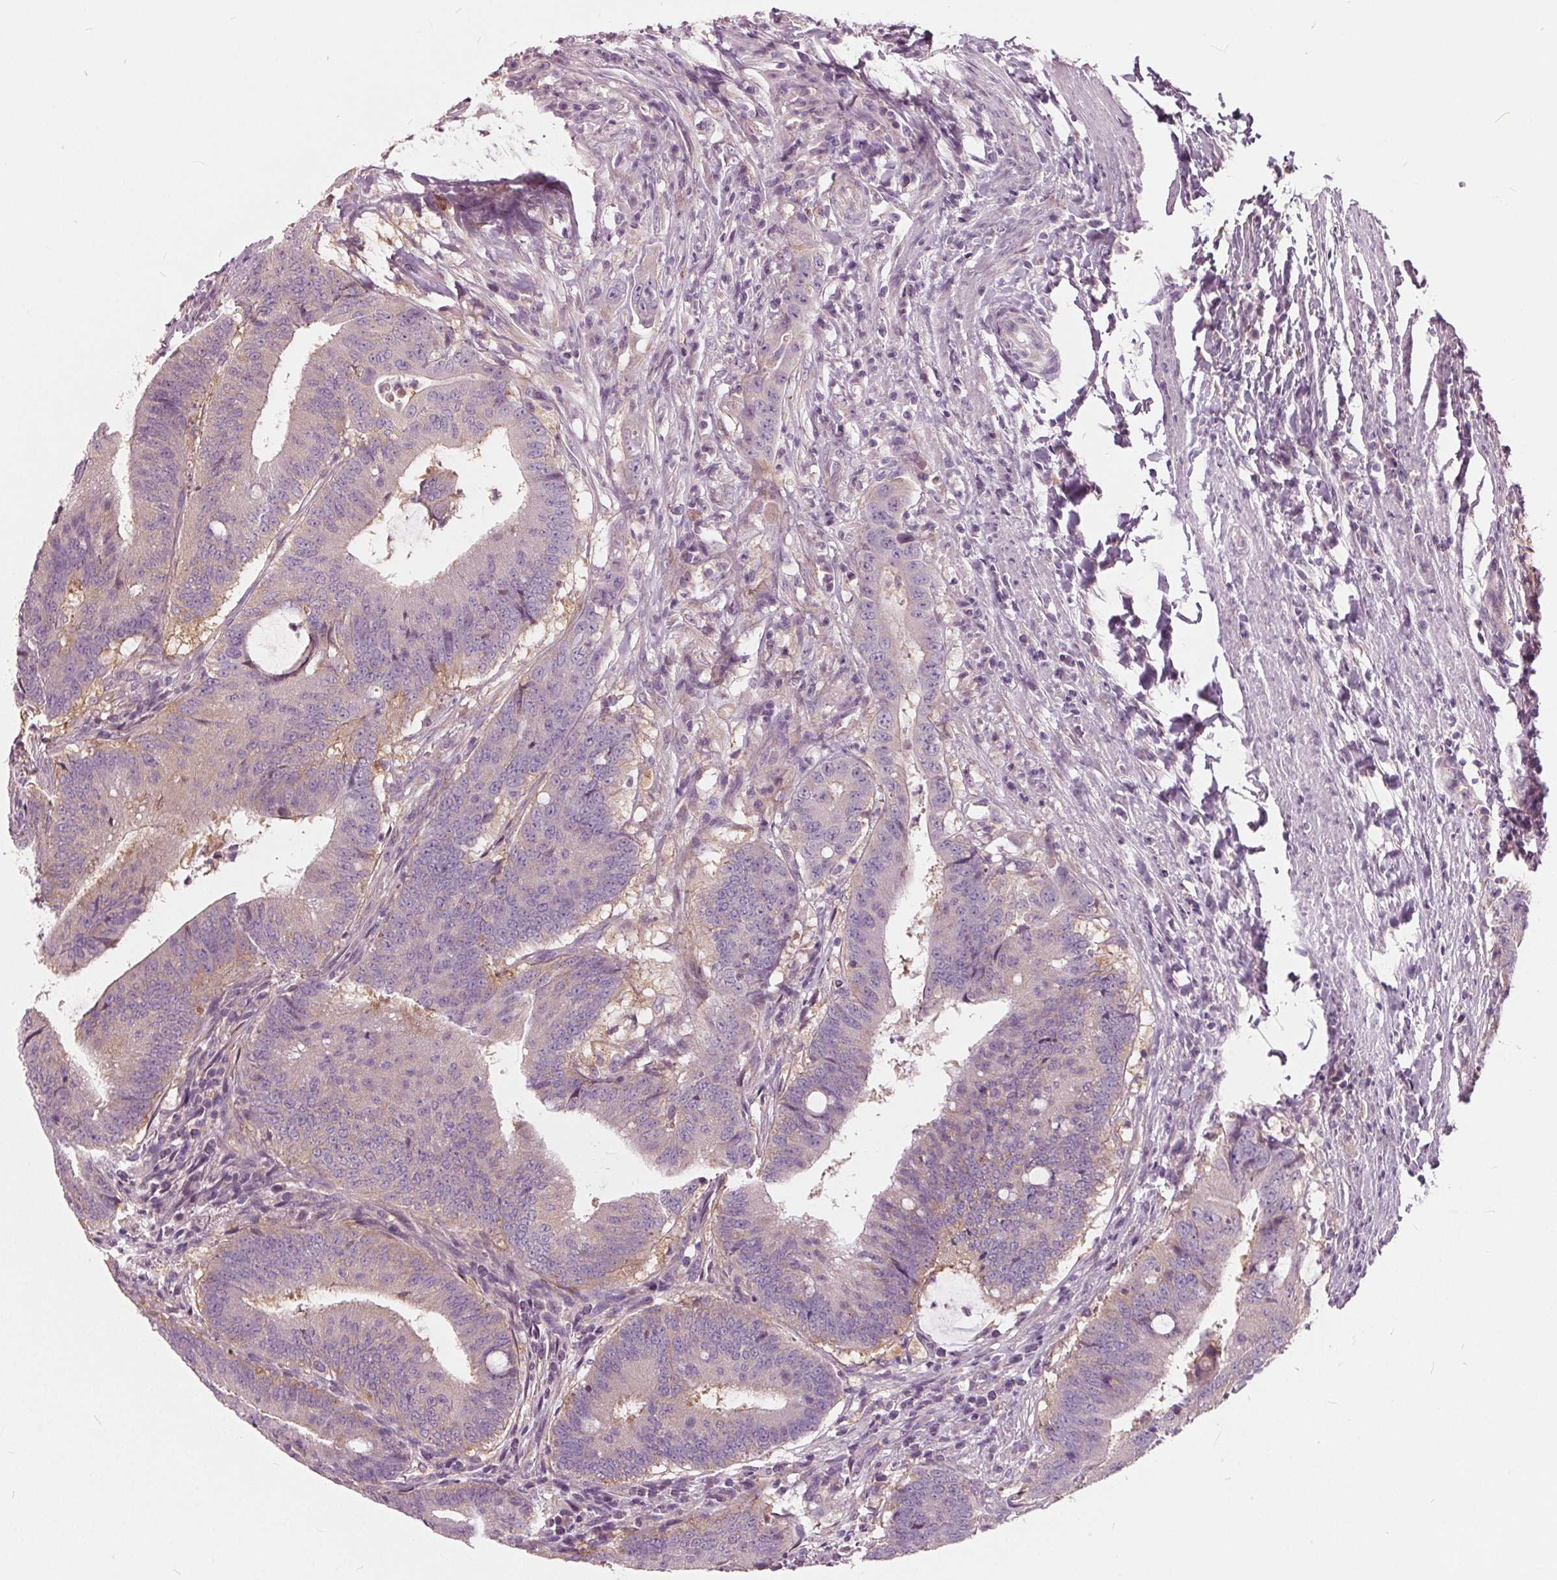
{"staining": {"intensity": "weak", "quantity": "<25%", "location": "cytoplasmic/membranous"}, "tissue": "colorectal cancer", "cell_type": "Tumor cells", "image_type": "cancer", "snomed": [{"axis": "morphology", "description": "Adenocarcinoma, NOS"}, {"axis": "topography", "description": "Colon"}], "caption": "Colorectal cancer stained for a protein using immunohistochemistry demonstrates no expression tumor cells.", "gene": "LHFPL7", "patient": {"sex": "female", "age": 43}}